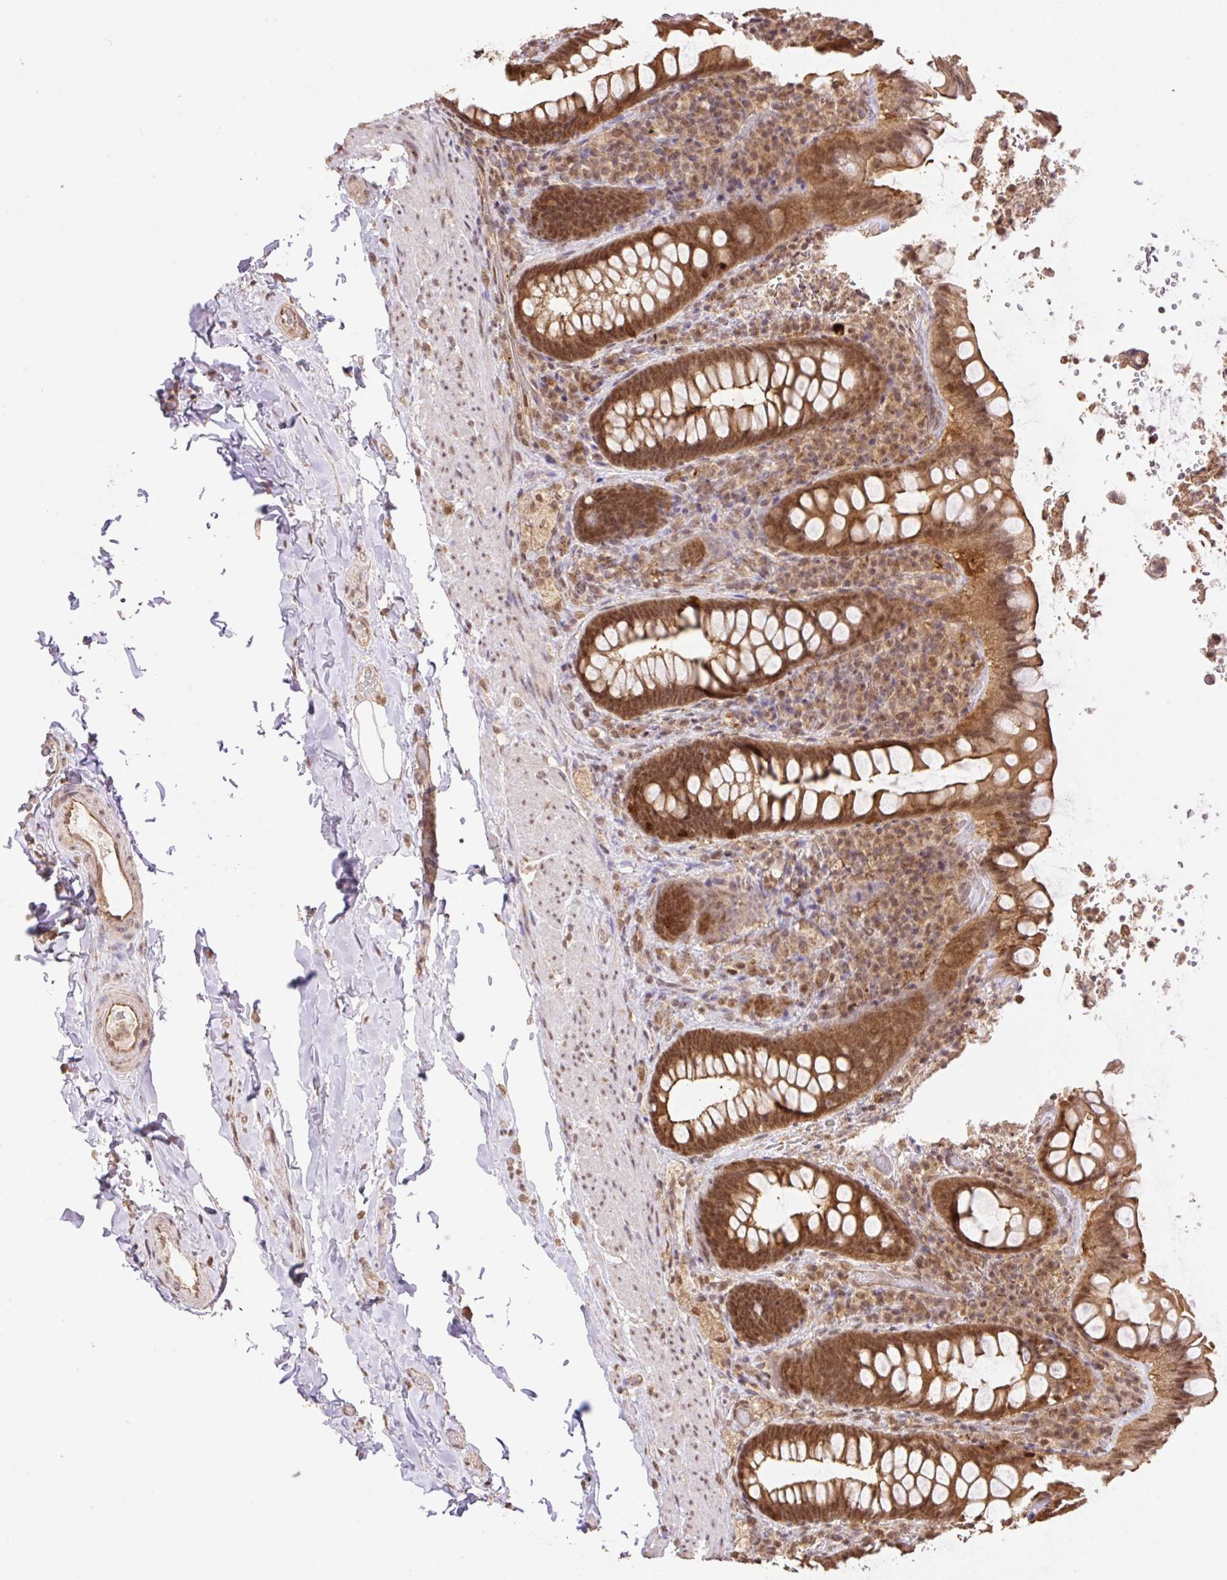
{"staining": {"intensity": "moderate", "quantity": ">75%", "location": "cytoplasmic/membranous,nuclear"}, "tissue": "rectum", "cell_type": "Glandular cells", "image_type": "normal", "snomed": [{"axis": "morphology", "description": "Normal tissue, NOS"}, {"axis": "topography", "description": "Rectum"}], "caption": "Glandular cells demonstrate moderate cytoplasmic/membranous,nuclear positivity in about >75% of cells in unremarkable rectum. (DAB IHC with brightfield microscopy, high magnification).", "gene": "VPS25", "patient": {"sex": "female", "age": 69}}